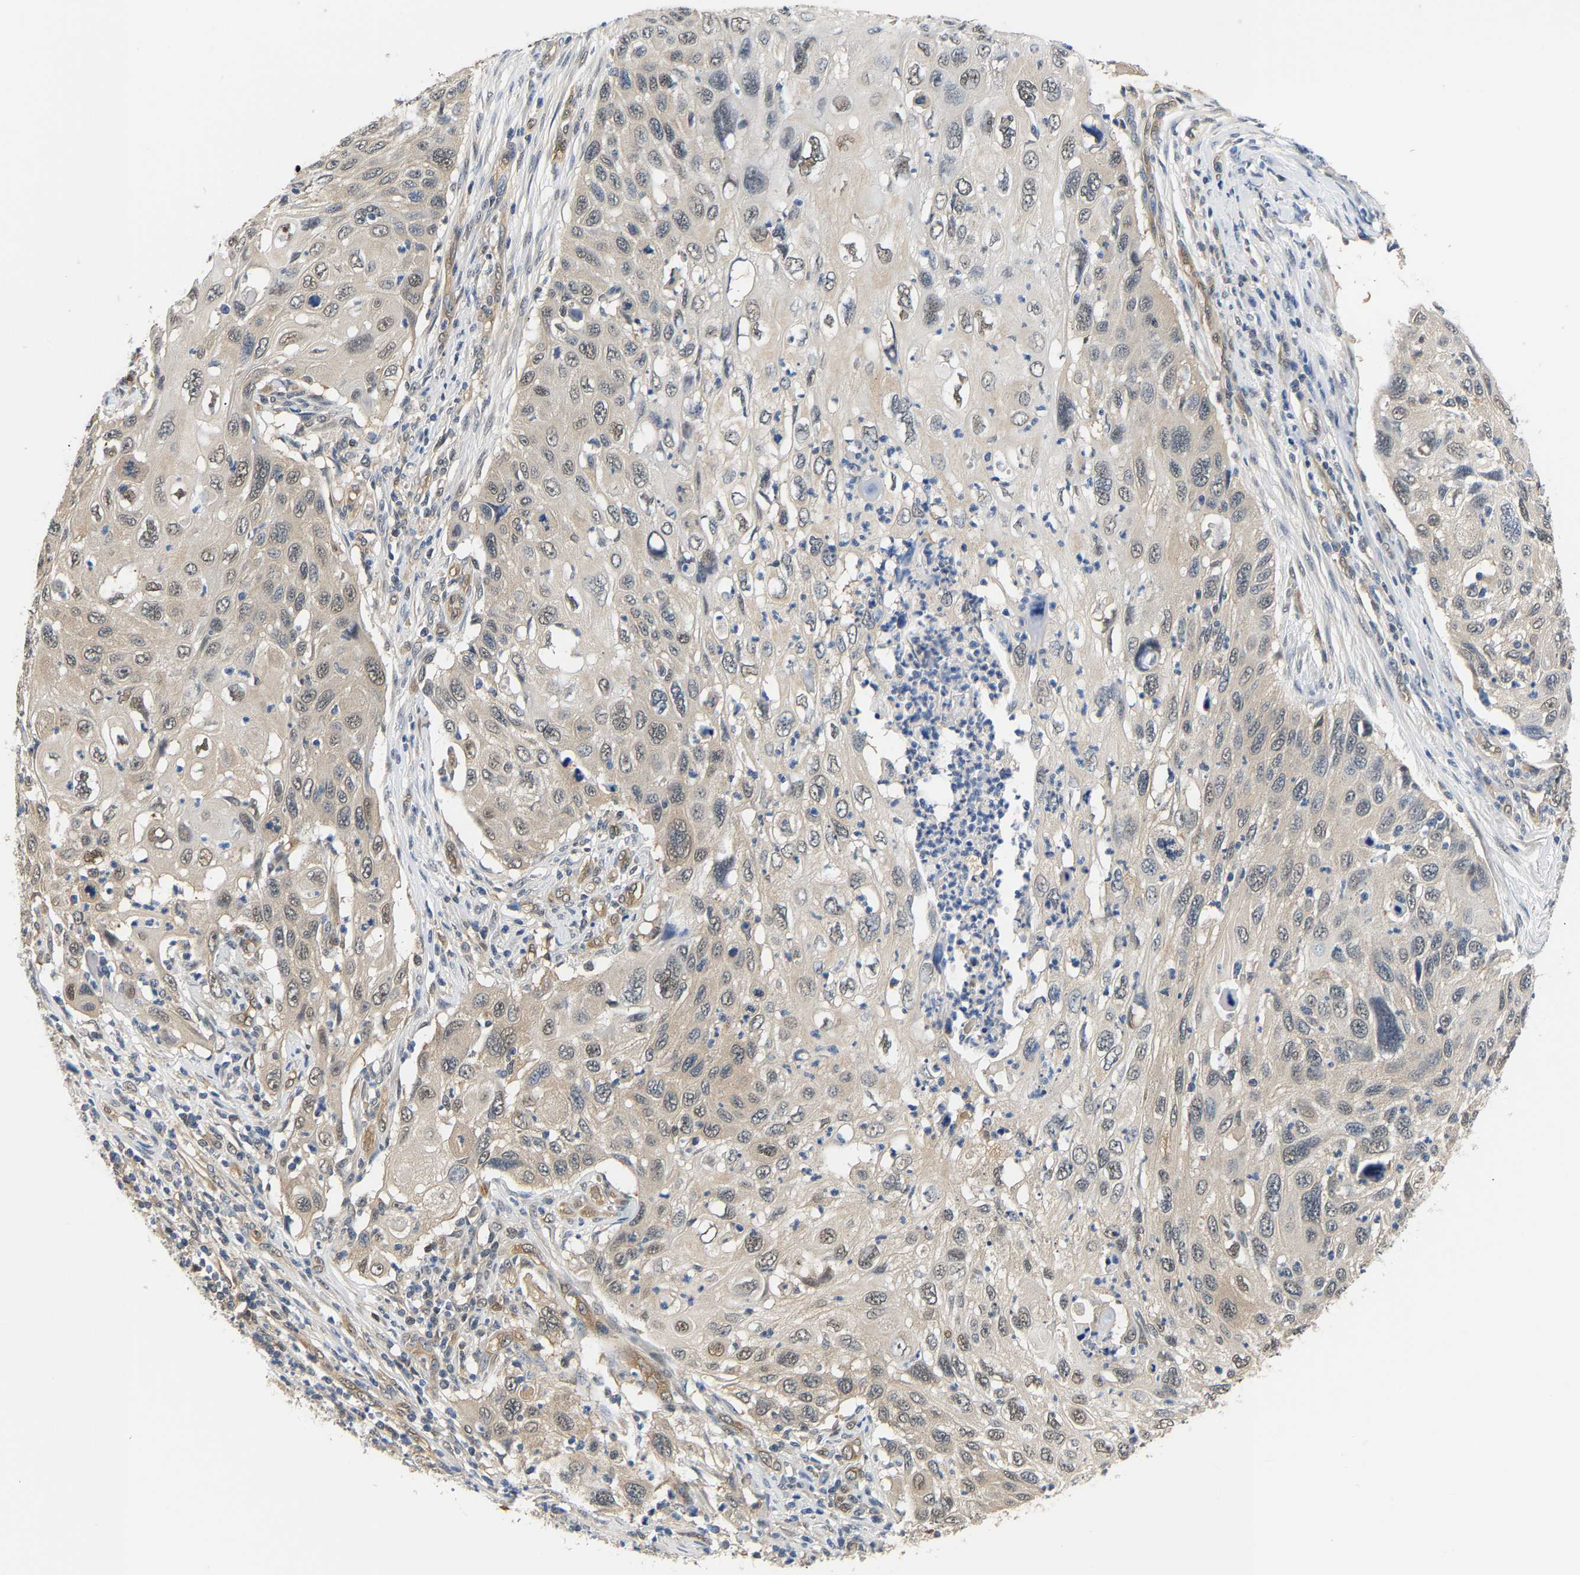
{"staining": {"intensity": "weak", "quantity": ">75%", "location": "cytoplasmic/membranous,nuclear"}, "tissue": "cervical cancer", "cell_type": "Tumor cells", "image_type": "cancer", "snomed": [{"axis": "morphology", "description": "Squamous cell carcinoma, NOS"}, {"axis": "topography", "description": "Cervix"}], "caption": "Immunohistochemistry (IHC) micrograph of cervical cancer stained for a protein (brown), which demonstrates low levels of weak cytoplasmic/membranous and nuclear expression in approximately >75% of tumor cells.", "gene": "ARHGEF12", "patient": {"sex": "female", "age": 70}}